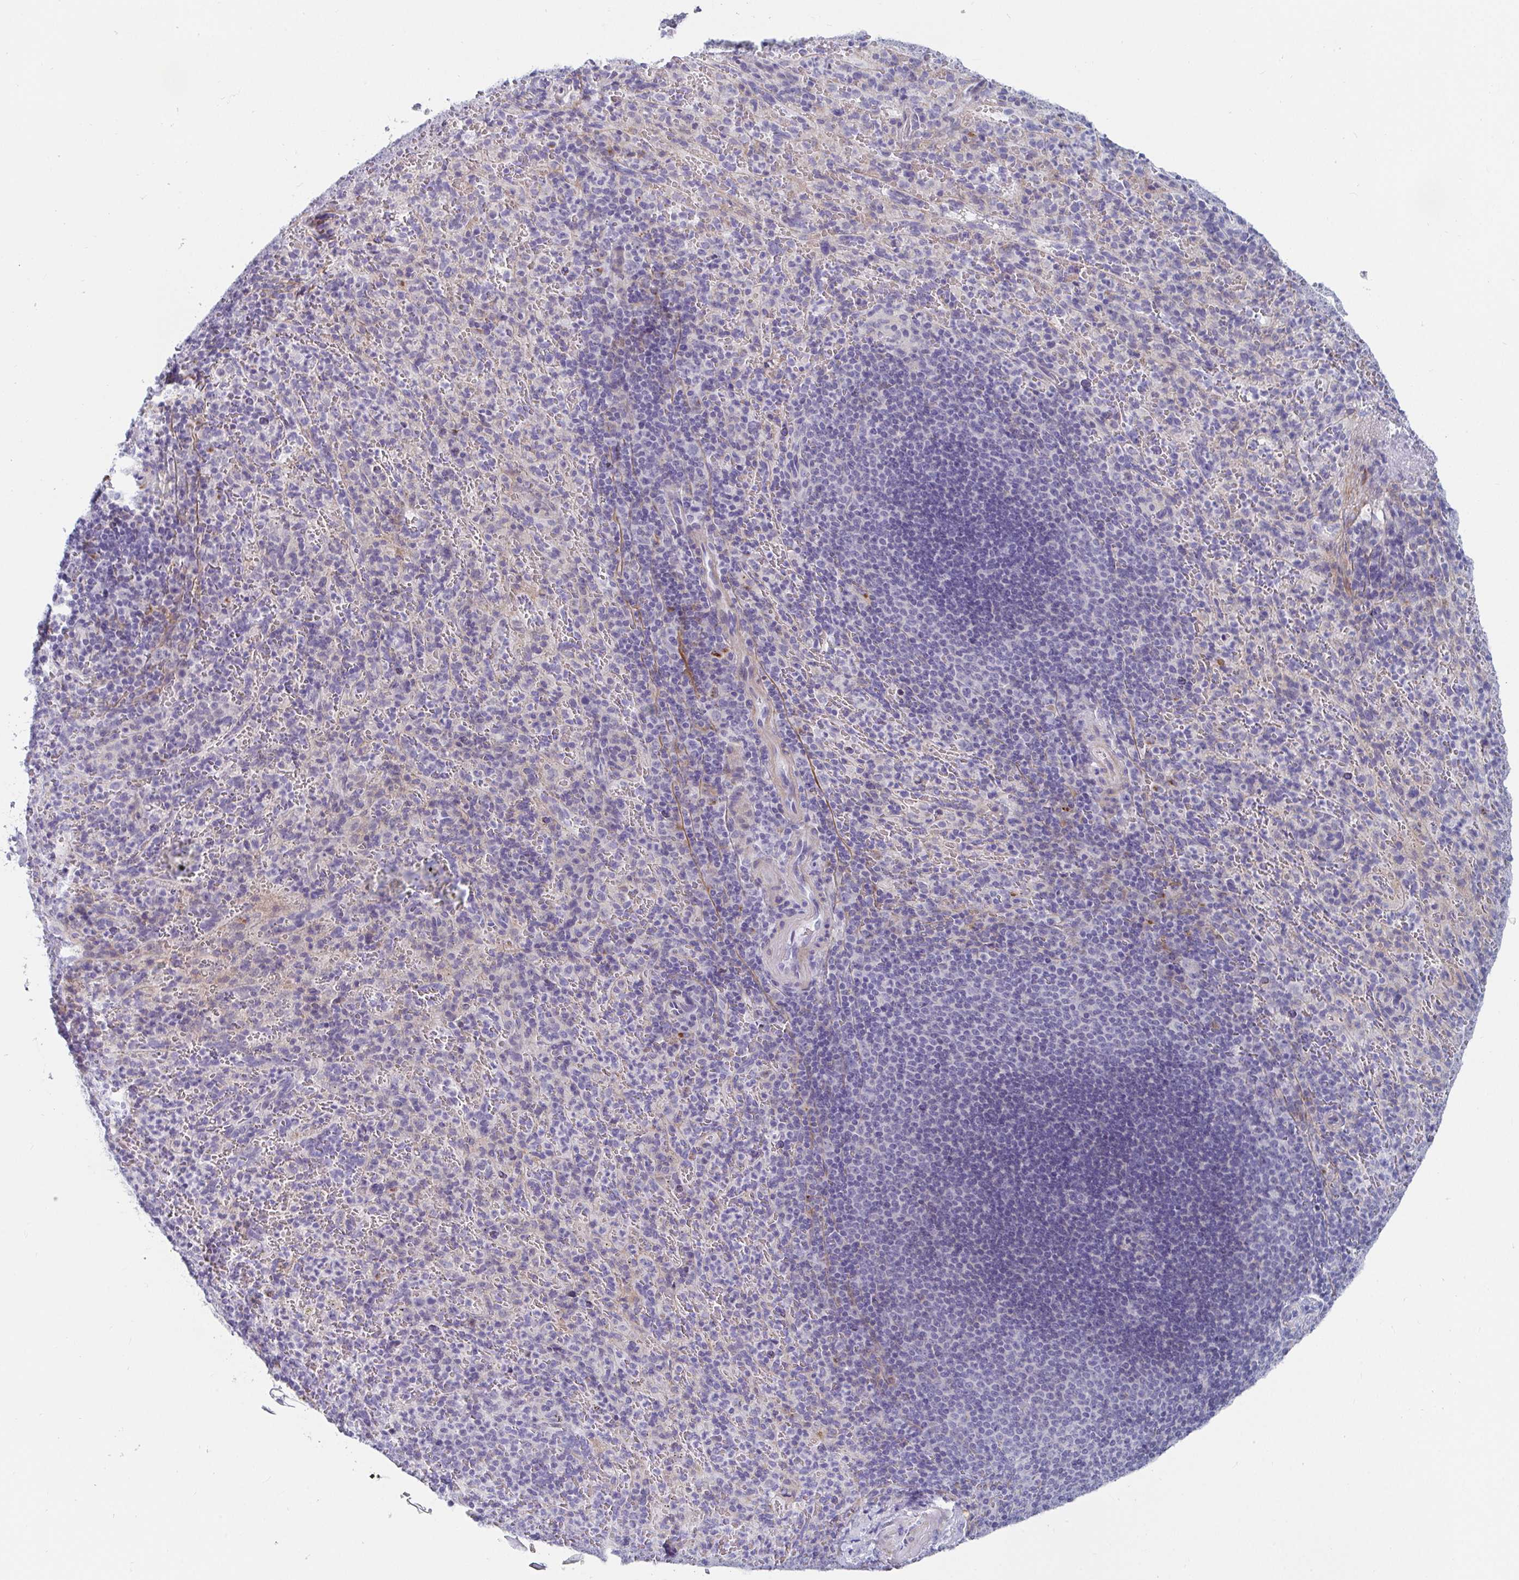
{"staining": {"intensity": "negative", "quantity": "none", "location": "none"}, "tissue": "spleen", "cell_type": "Cells in red pulp", "image_type": "normal", "snomed": [{"axis": "morphology", "description": "Normal tissue, NOS"}, {"axis": "topography", "description": "Spleen"}], "caption": "Immunohistochemistry micrograph of unremarkable spleen: spleen stained with DAB (3,3'-diaminobenzidine) reveals no significant protein expression in cells in red pulp. (DAB (3,3'-diaminobenzidine) IHC with hematoxylin counter stain).", "gene": "ZFP82", "patient": {"sex": "male", "age": 57}}